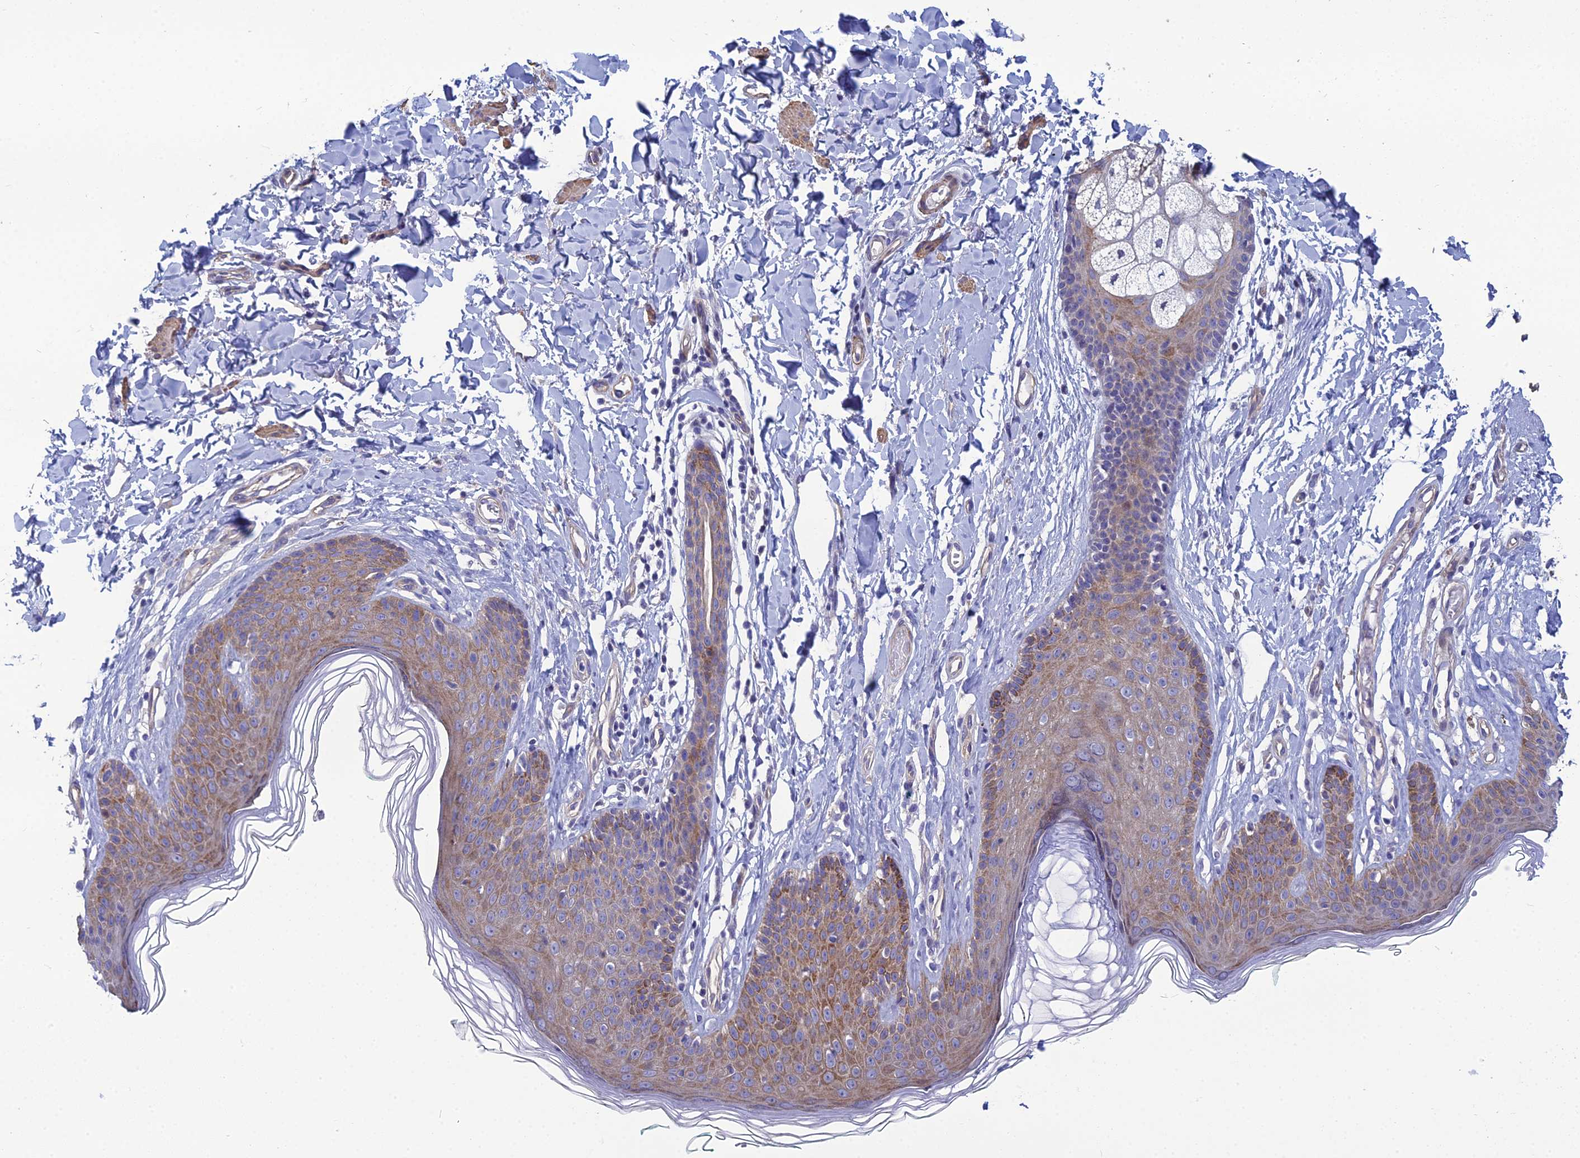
{"staining": {"intensity": "moderate", "quantity": ">75%", "location": "cytoplasmic/membranous"}, "tissue": "skin", "cell_type": "Epidermal cells", "image_type": "normal", "snomed": [{"axis": "morphology", "description": "Normal tissue, NOS"}, {"axis": "morphology", "description": "Squamous cell carcinoma, NOS"}, {"axis": "topography", "description": "Vulva"}], "caption": "DAB immunohistochemical staining of unremarkable human skin demonstrates moderate cytoplasmic/membranous protein staining in approximately >75% of epidermal cells.", "gene": "LZTS2", "patient": {"sex": "female", "age": 85}}